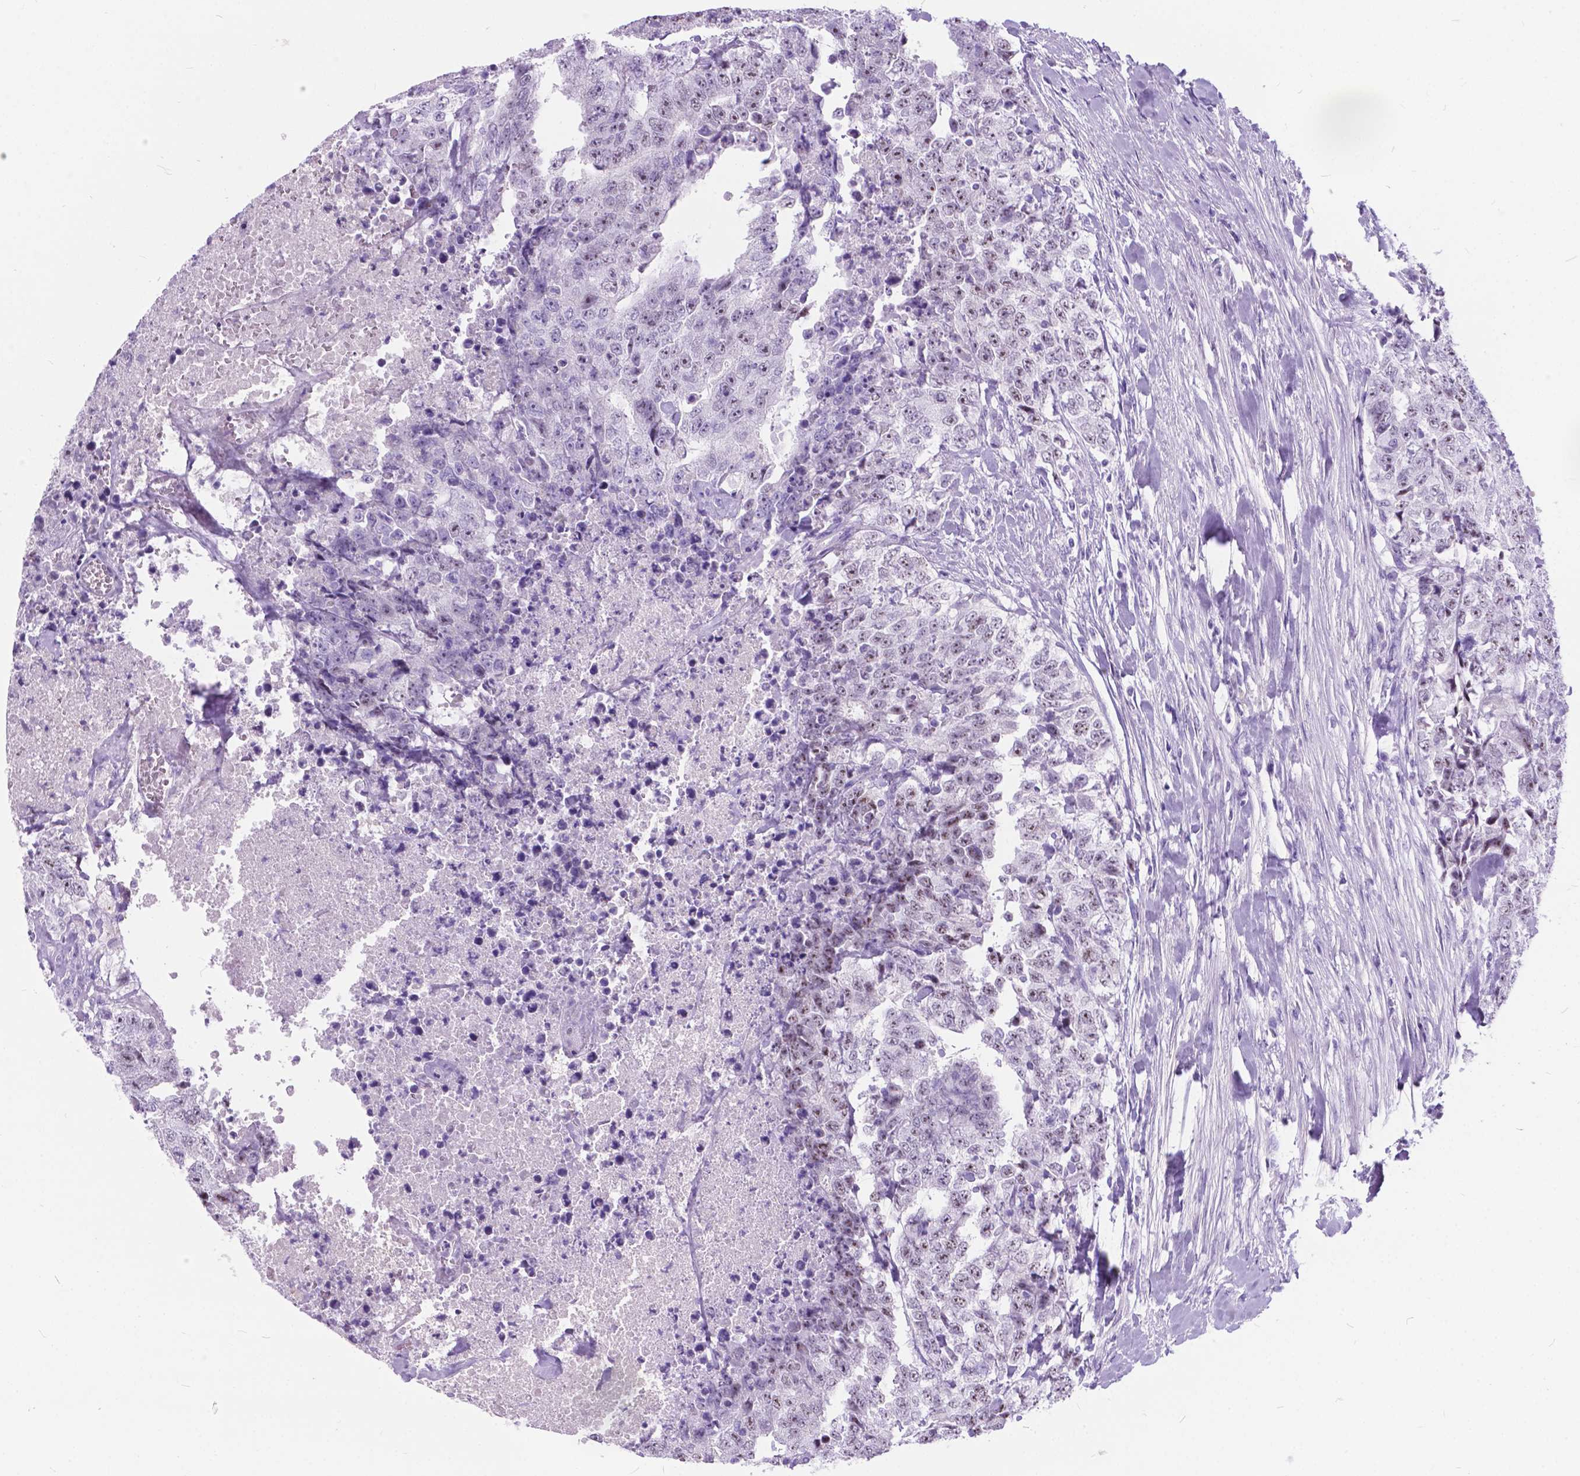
{"staining": {"intensity": "moderate", "quantity": "<25%", "location": "nuclear"}, "tissue": "testis cancer", "cell_type": "Tumor cells", "image_type": "cancer", "snomed": [{"axis": "morphology", "description": "Carcinoma, Embryonal, NOS"}, {"axis": "topography", "description": "Testis"}], "caption": "Testis embryonal carcinoma stained for a protein reveals moderate nuclear positivity in tumor cells.", "gene": "BSND", "patient": {"sex": "male", "age": 24}}